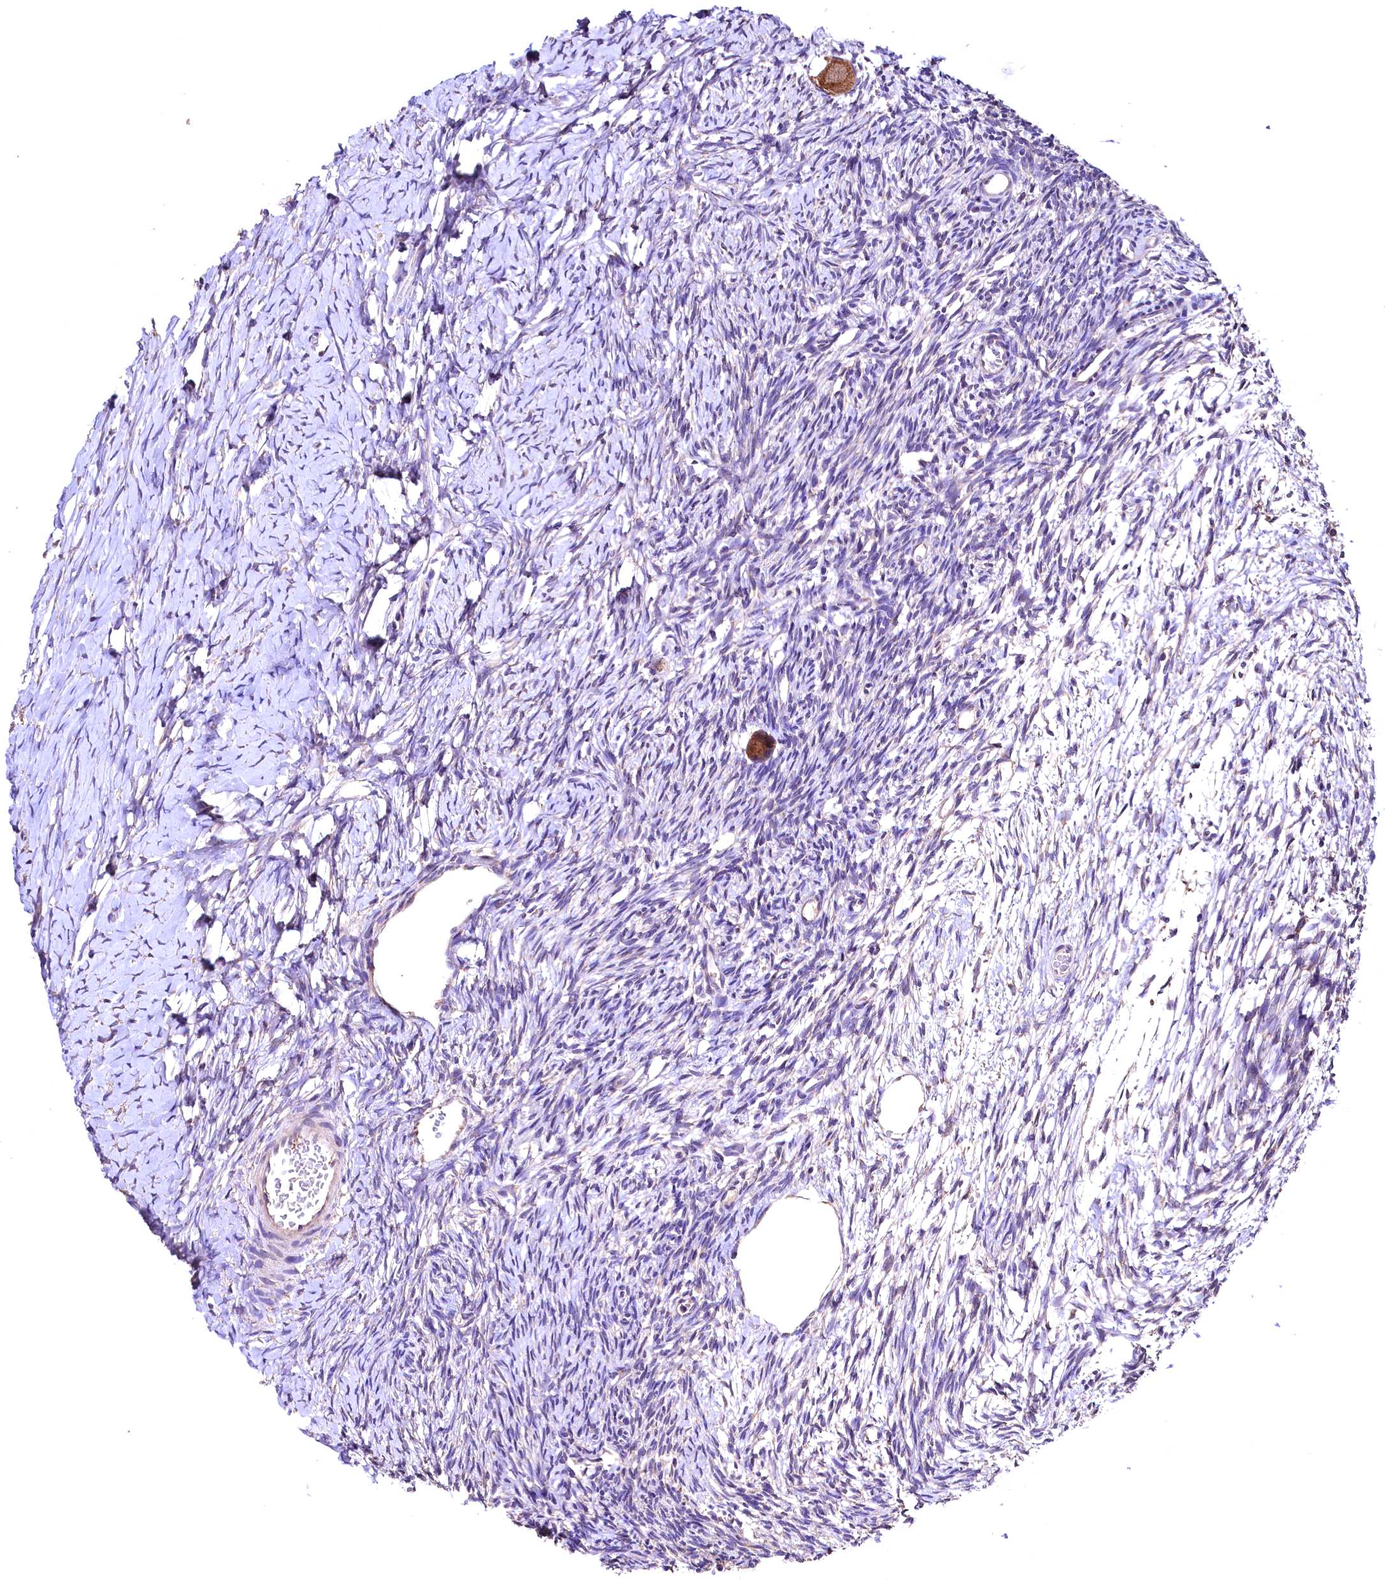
{"staining": {"intensity": "moderate", "quantity": ">75%", "location": "cytoplasmic/membranous"}, "tissue": "ovary", "cell_type": "Follicle cells", "image_type": "normal", "snomed": [{"axis": "morphology", "description": "Normal tissue, NOS"}, {"axis": "topography", "description": "Ovary"}], "caption": "High-power microscopy captured an immunohistochemistry (IHC) histopathology image of benign ovary, revealing moderate cytoplasmic/membranous staining in about >75% of follicle cells. (brown staining indicates protein expression, while blue staining denotes nuclei).", "gene": "ENKD1", "patient": {"sex": "female", "age": 39}}